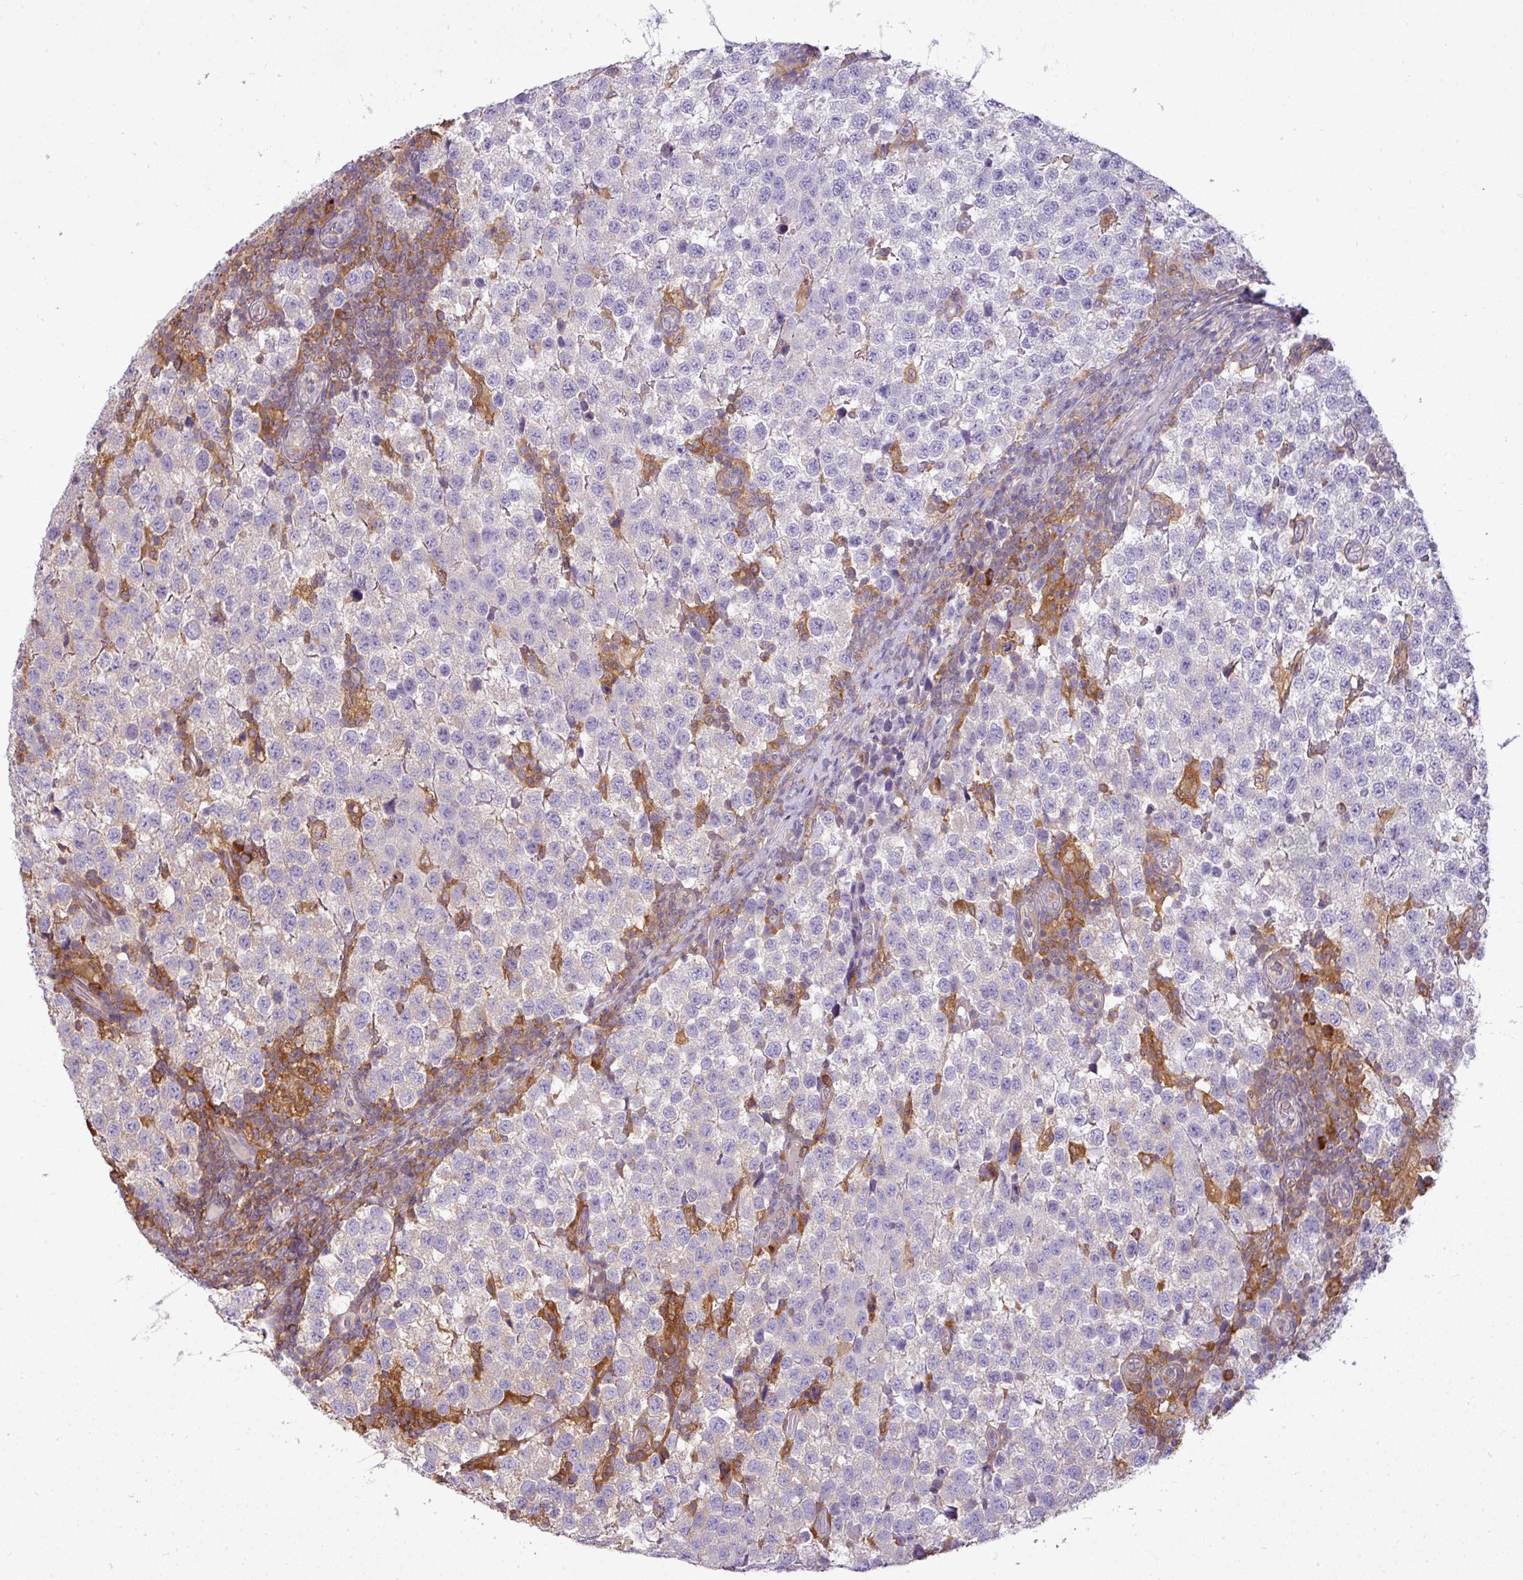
{"staining": {"intensity": "negative", "quantity": "none", "location": "none"}, "tissue": "testis cancer", "cell_type": "Tumor cells", "image_type": "cancer", "snomed": [{"axis": "morphology", "description": "Seminoma, NOS"}, {"axis": "topography", "description": "Testis"}], "caption": "Tumor cells are negative for brown protein staining in seminoma (testis).", "gene": "STAT5A", "patient": {"sex": "male", "age": 34}}